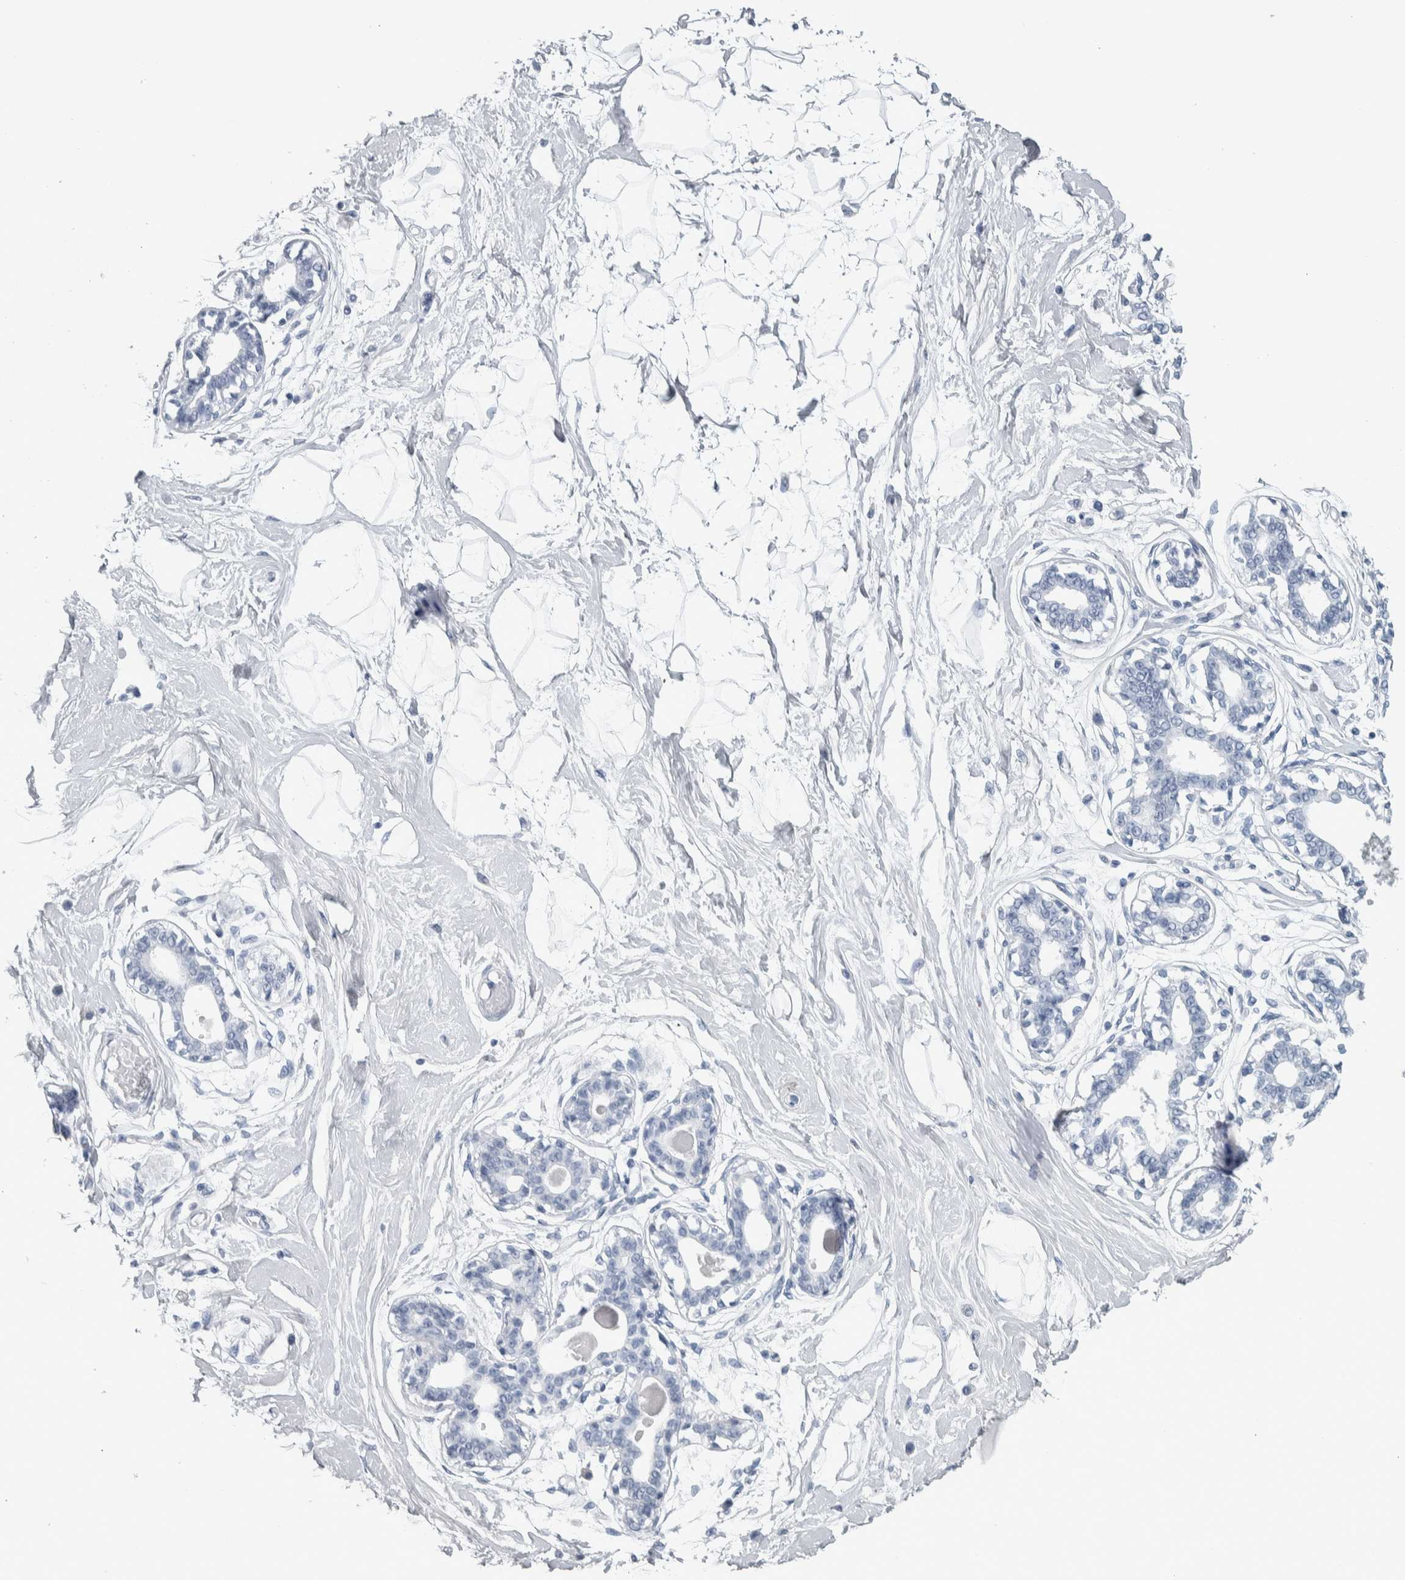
{"staining": {"intensity": "negative", "quantity": "none", "location": "none"}, "tissue": "breast", "cell_type": "Adipocytes", "image_type": "normal", "snomed": [{"axis": "morphology", "description": "Normal tissue, NOS"}, {"axis": "topography", "description": "Breast"}], "caption": "The photomicrograph exhibits no significant expression in adipocytes of breast. (Stains: DAB (3,3'-diaminobenzidine) immunohistochemistry (IHC) with hematoxylin counter stain, Microscopy: brightfield microscopy at high magnification).", "gene": "CDH17", "patient": {"sex": "female", "age": 45}}